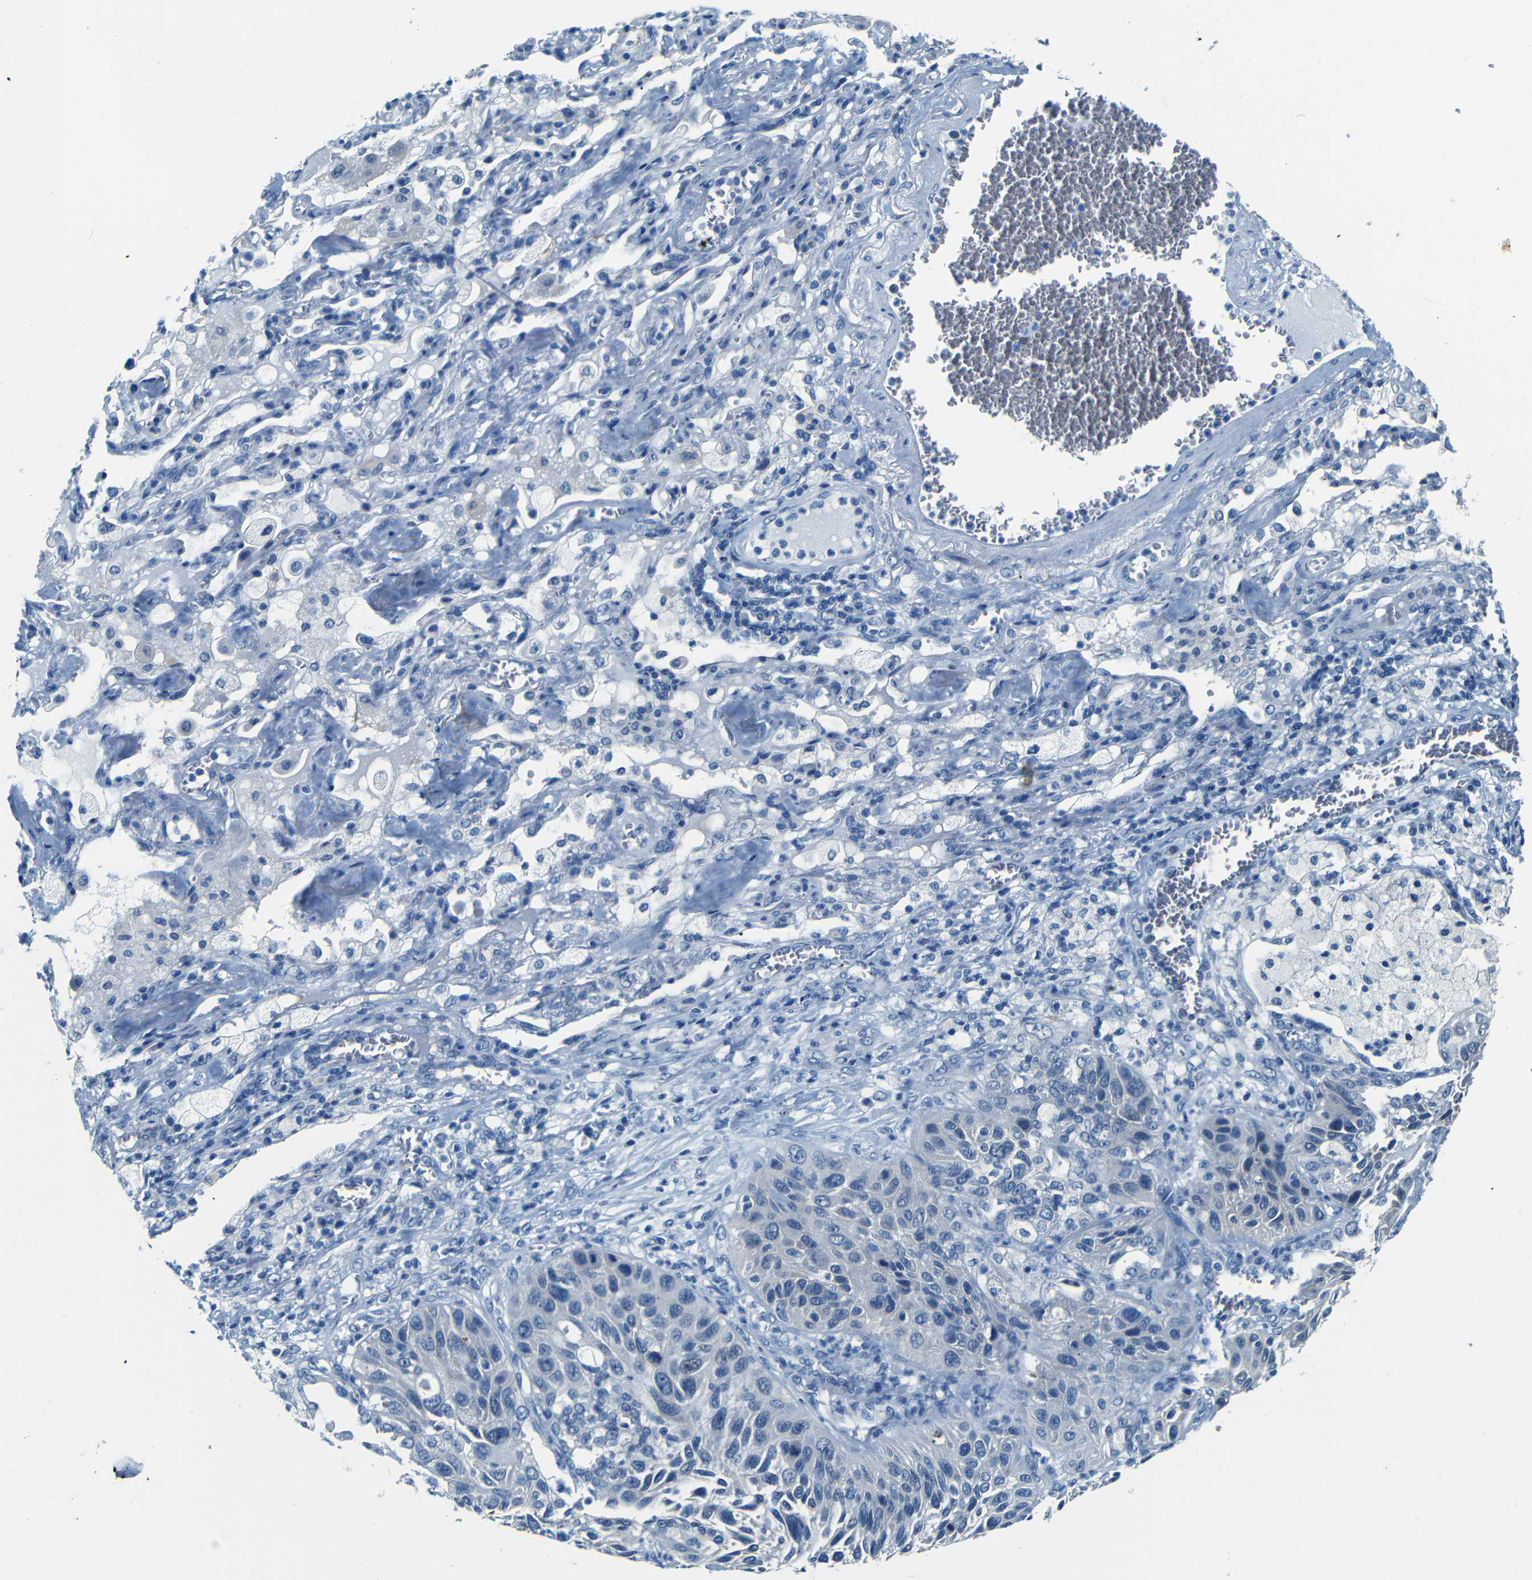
{"staining": {"intensity": "negative", "quantity": "none", "location": "none"}, "tissue": "lung cancer", "cell_type": "Tumor cells", "image_type": "cancer", "snomed": [{"axis": "morphology", "description": "Squamous cell carcinoma, NOS"}, {"axis": "topography", "description": "Lung"}], "caption": "Immunohistochemical staining of lung cancer (squamous cell carcinoma) displays no significant positivity in tumor cells.", "gene": "ZMAT1", "patient": {"sex": "female", "age": 76}}